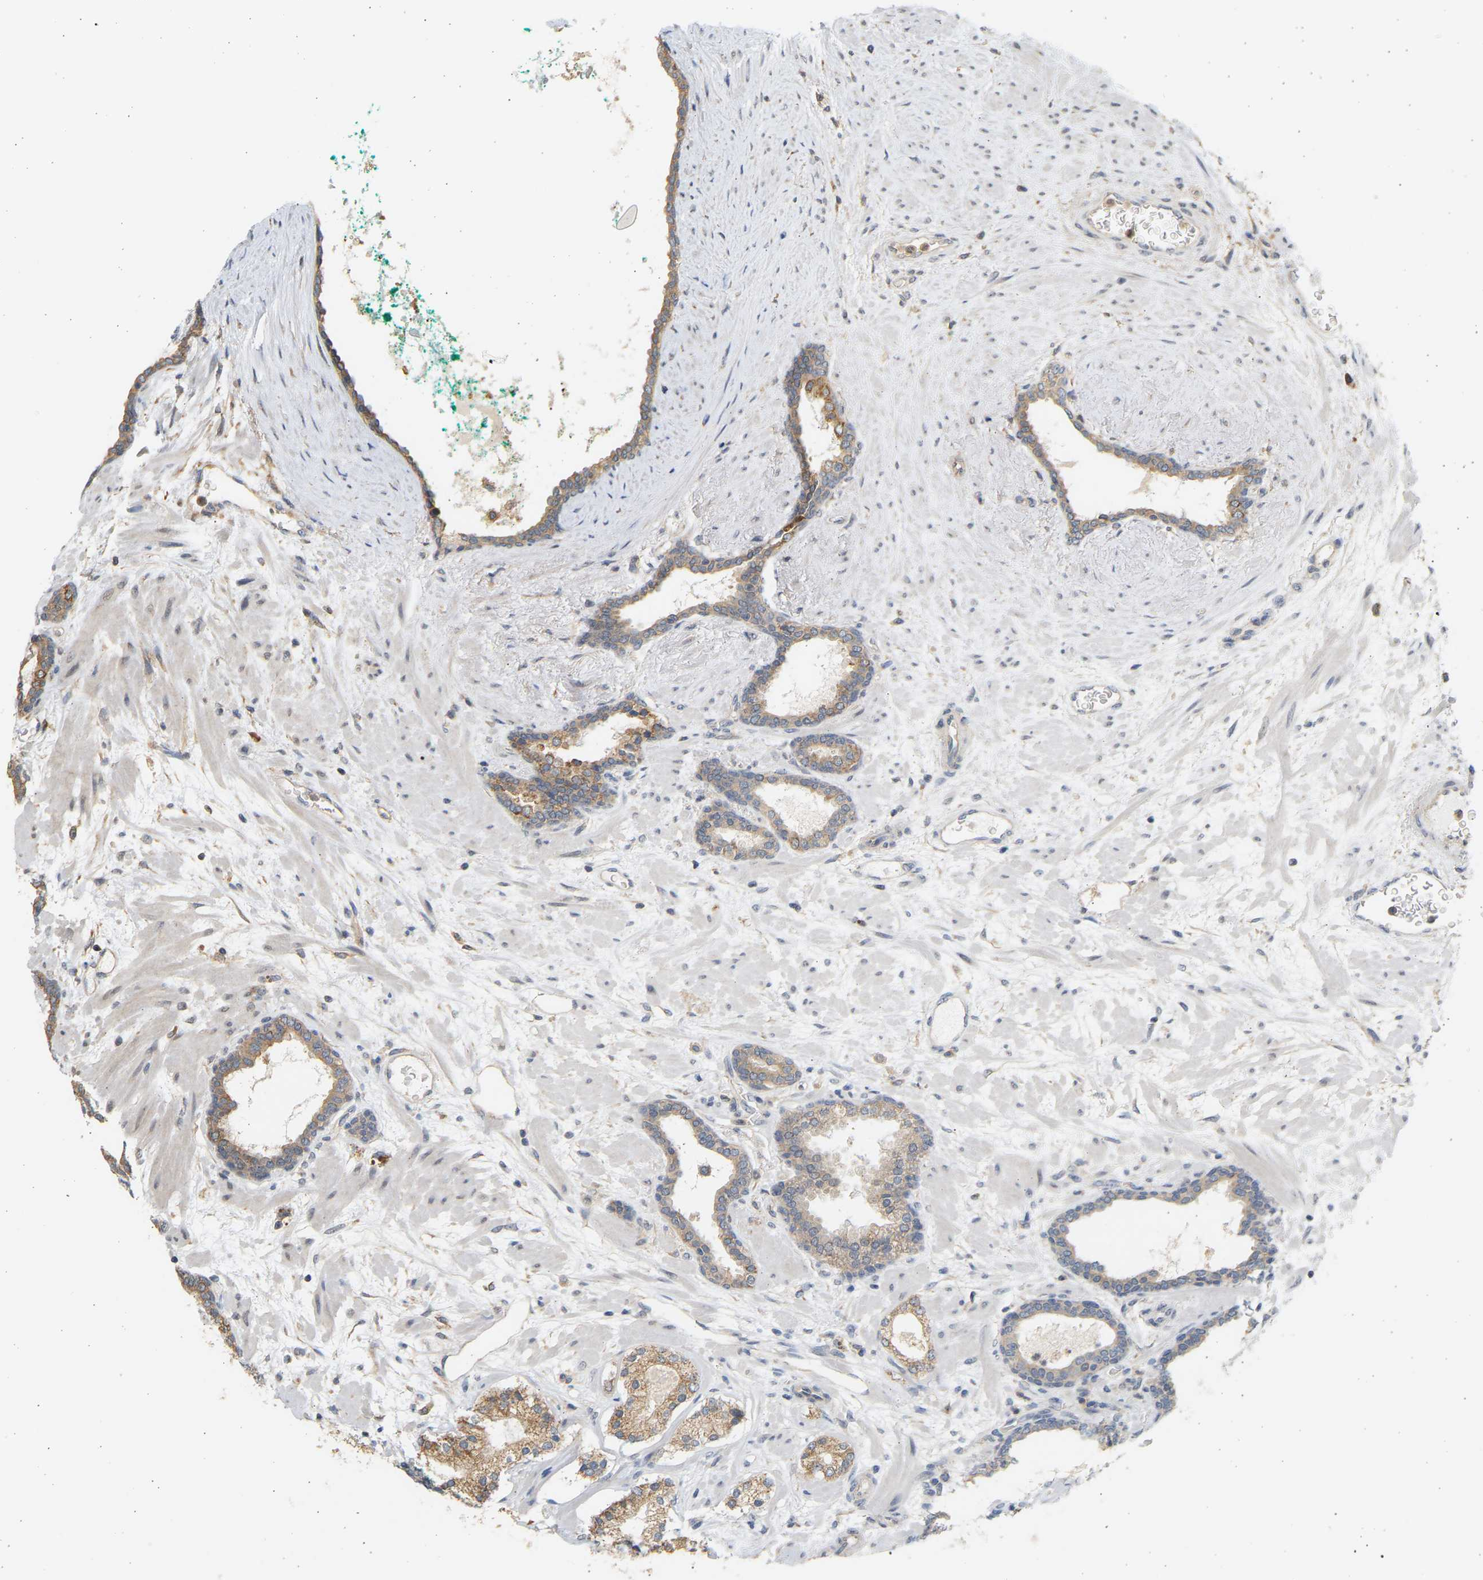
{"staining": {"intensity": "moderate", "quantity": ">75%", "location": "cytoplasmic/membranous"}, "tissue": "prostate cancer", "cell_type": "Tumor cells", "image_type": "cancer", "snomed": [{"axis": "morphology", "description": "Adenocarcinoma, Low grade"}, {"axis": "topography", "description": "Prostate"}], "caption": "Prostate low-grade adenocarcinoma tissue reveals moderate cytoplasmic/membranous positivity in approximately >75% of tumor cells, visualized by immunohistochemistry.", "gene": "B4GALT6", "patient": {"sex": "male", "age": 63}}